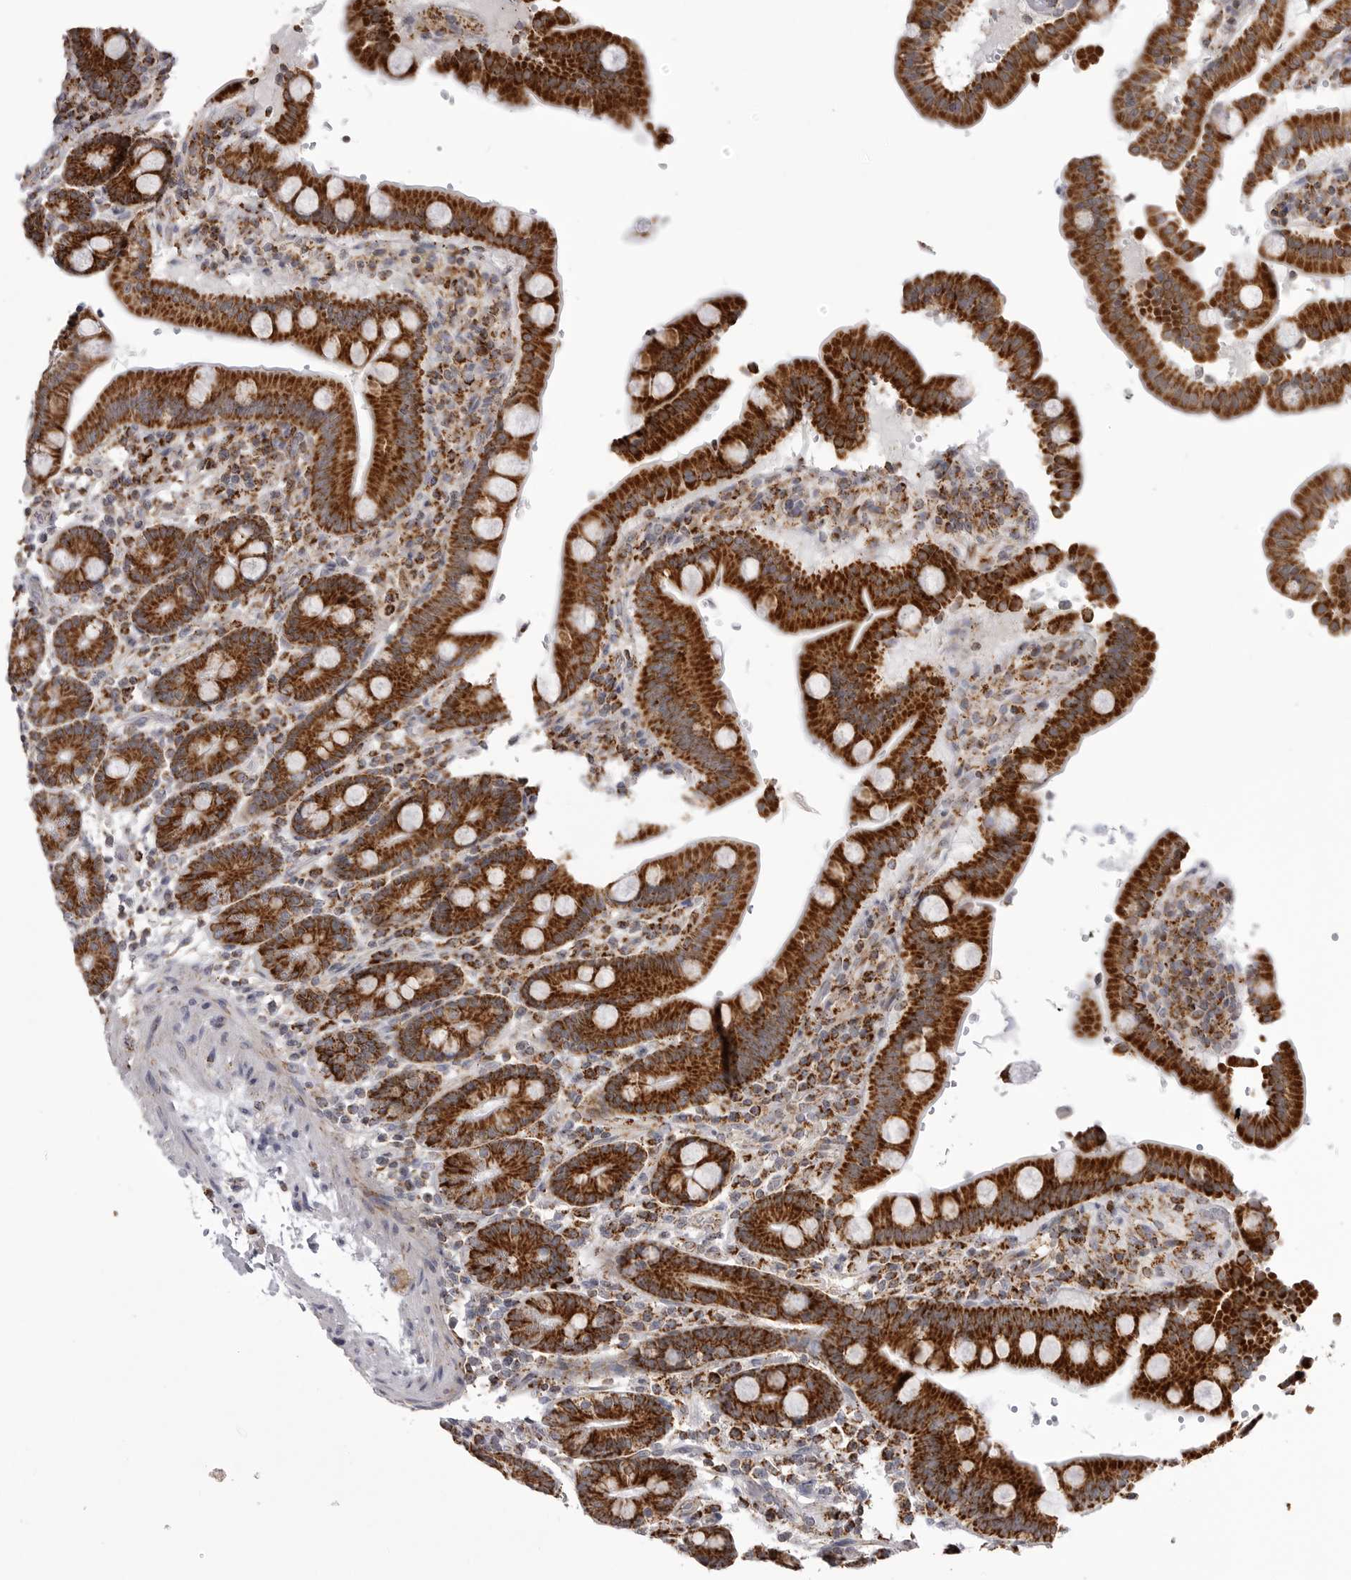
{"staining": {"intensity": "strong", "quantity": ">75%", "location": "cytoplasmic/membranous"}, "tissue": "duodenum", "cell_type": "Glandular cells", "image_type": "normal", "snomed": [{"axis": "morphology", "description": "Normal tissue, NOS"}, {"axis": "topography", "description": "Small intestine, NOS"}], "caption": "Strong cytoplasmic/membranous expression is appreciated in approximately >75% of glandular cells in benign duodenum.", "gene": "TUFM", "patient": {"sex": "female", "age": 71}}